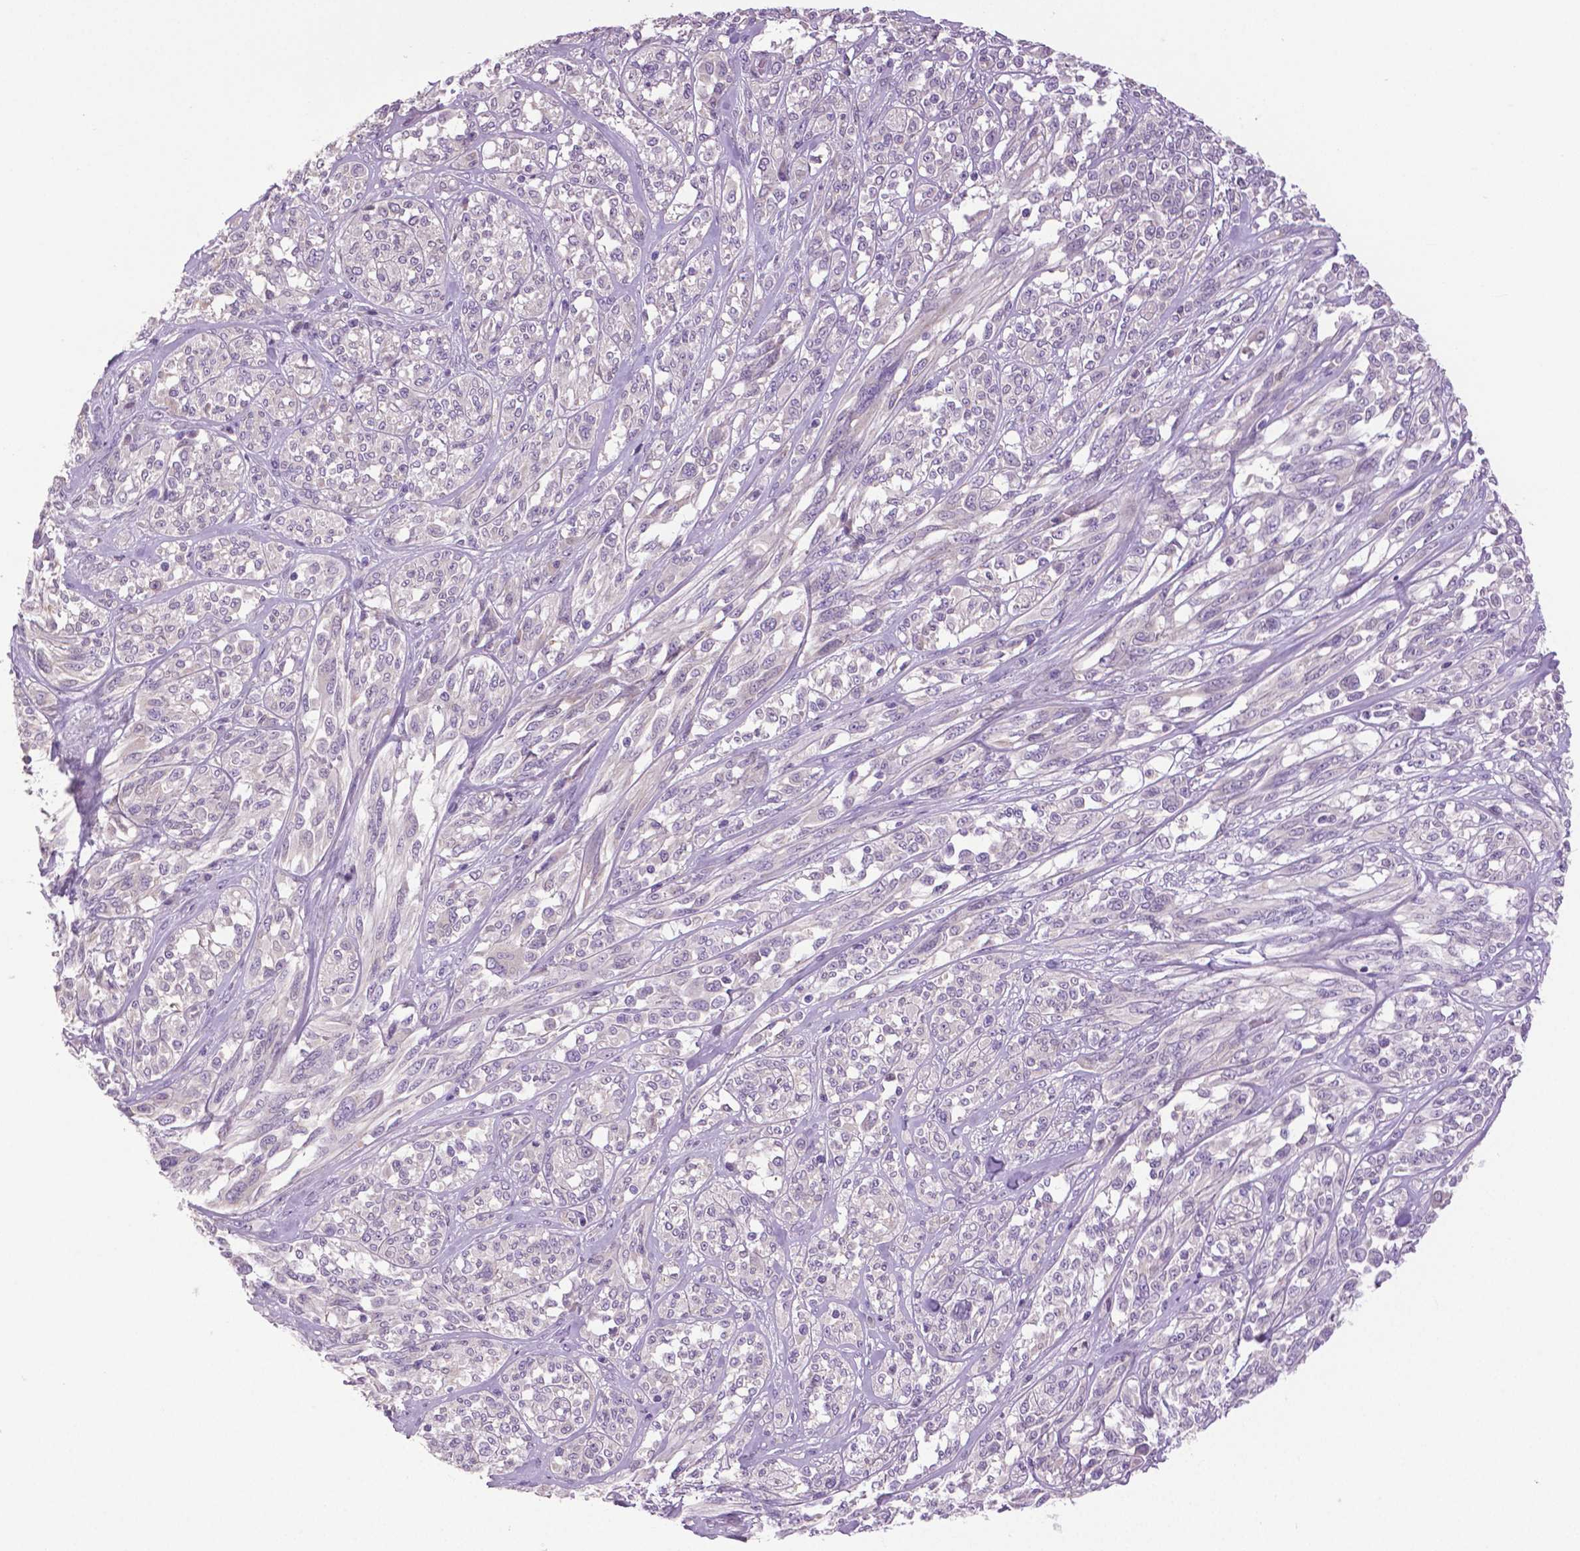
{"staining": {"intensity": "negative", "quantity": "none", "location": "none"}, "tissue": "melanoma", "cell_type": "Tumor cells", "image_type": "cancer", "snomed": [{"axis": "morphology", "description": "Malignant melanoma, NOS"}, {"axis": "topography", "description": "Skin"}], "caption": "High power microscopy image of an immunohistochemistry (IHC) micrograph of melanoma, revealing no significant positivity in tumor cells.", "gene": "DNAH12", "patient": {"sex": "female", "age": 91}}